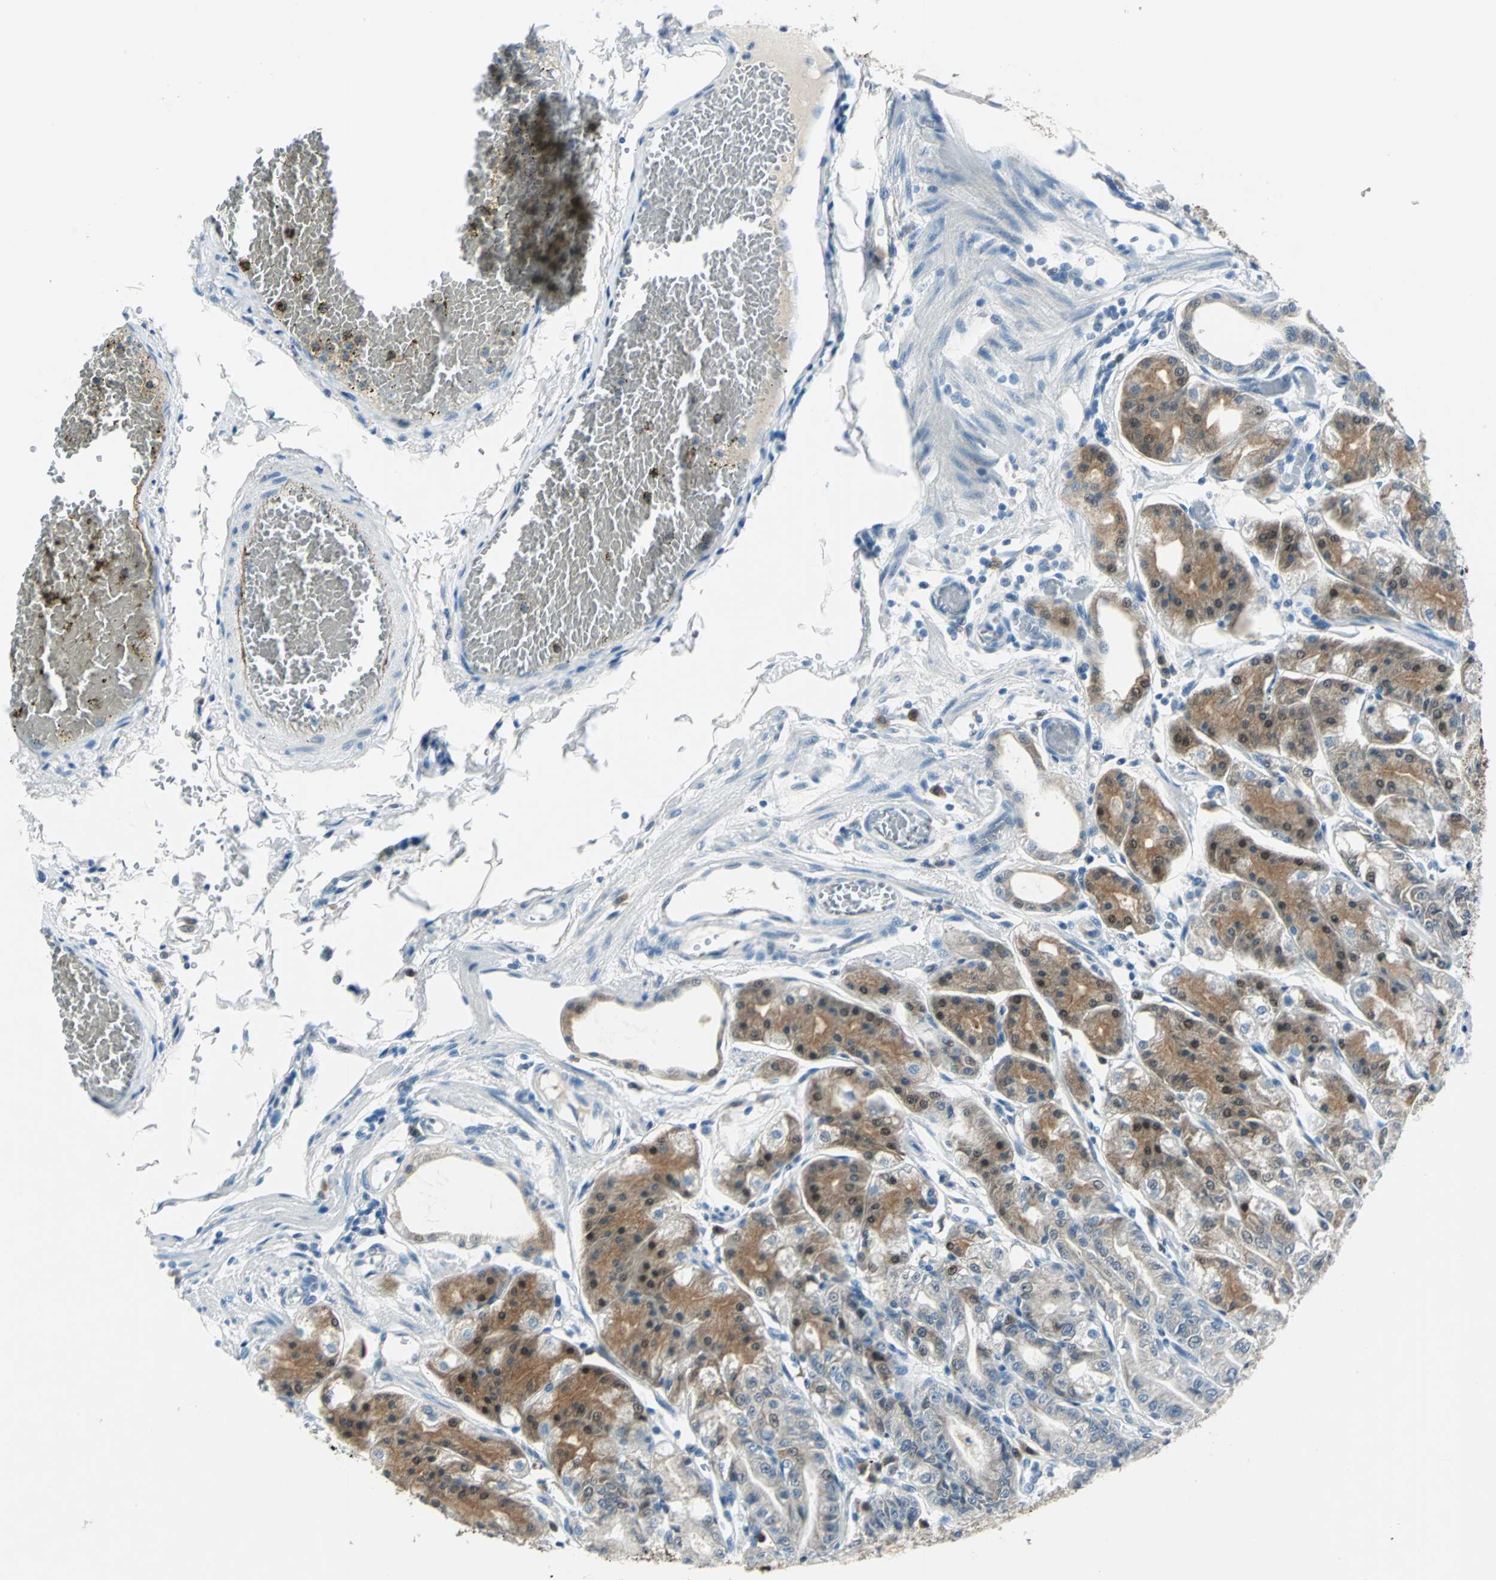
{"staining": {"intensity": "strong", "quantity": "<25%", "location": "cytoplasmic/membranous,nuclear"}, "tissue": "stomach", "cell_type": "Glandular cells", "image_type": "normal", "snomed": [{"axis": "morphology", "description": "Normal tissue, NOS"}, {"axis": "topography", "description": "Stomach, lower"}], "caption": "Normal stomach reveals strong cytoplasmic/membranous,nuclear staining in approximately <25% of glandular cells Ihc stains the protein in brown and the nuclei are stained blue..", "gene": "AKR1A1", "patient": {"sex": "male", "age": 71}}